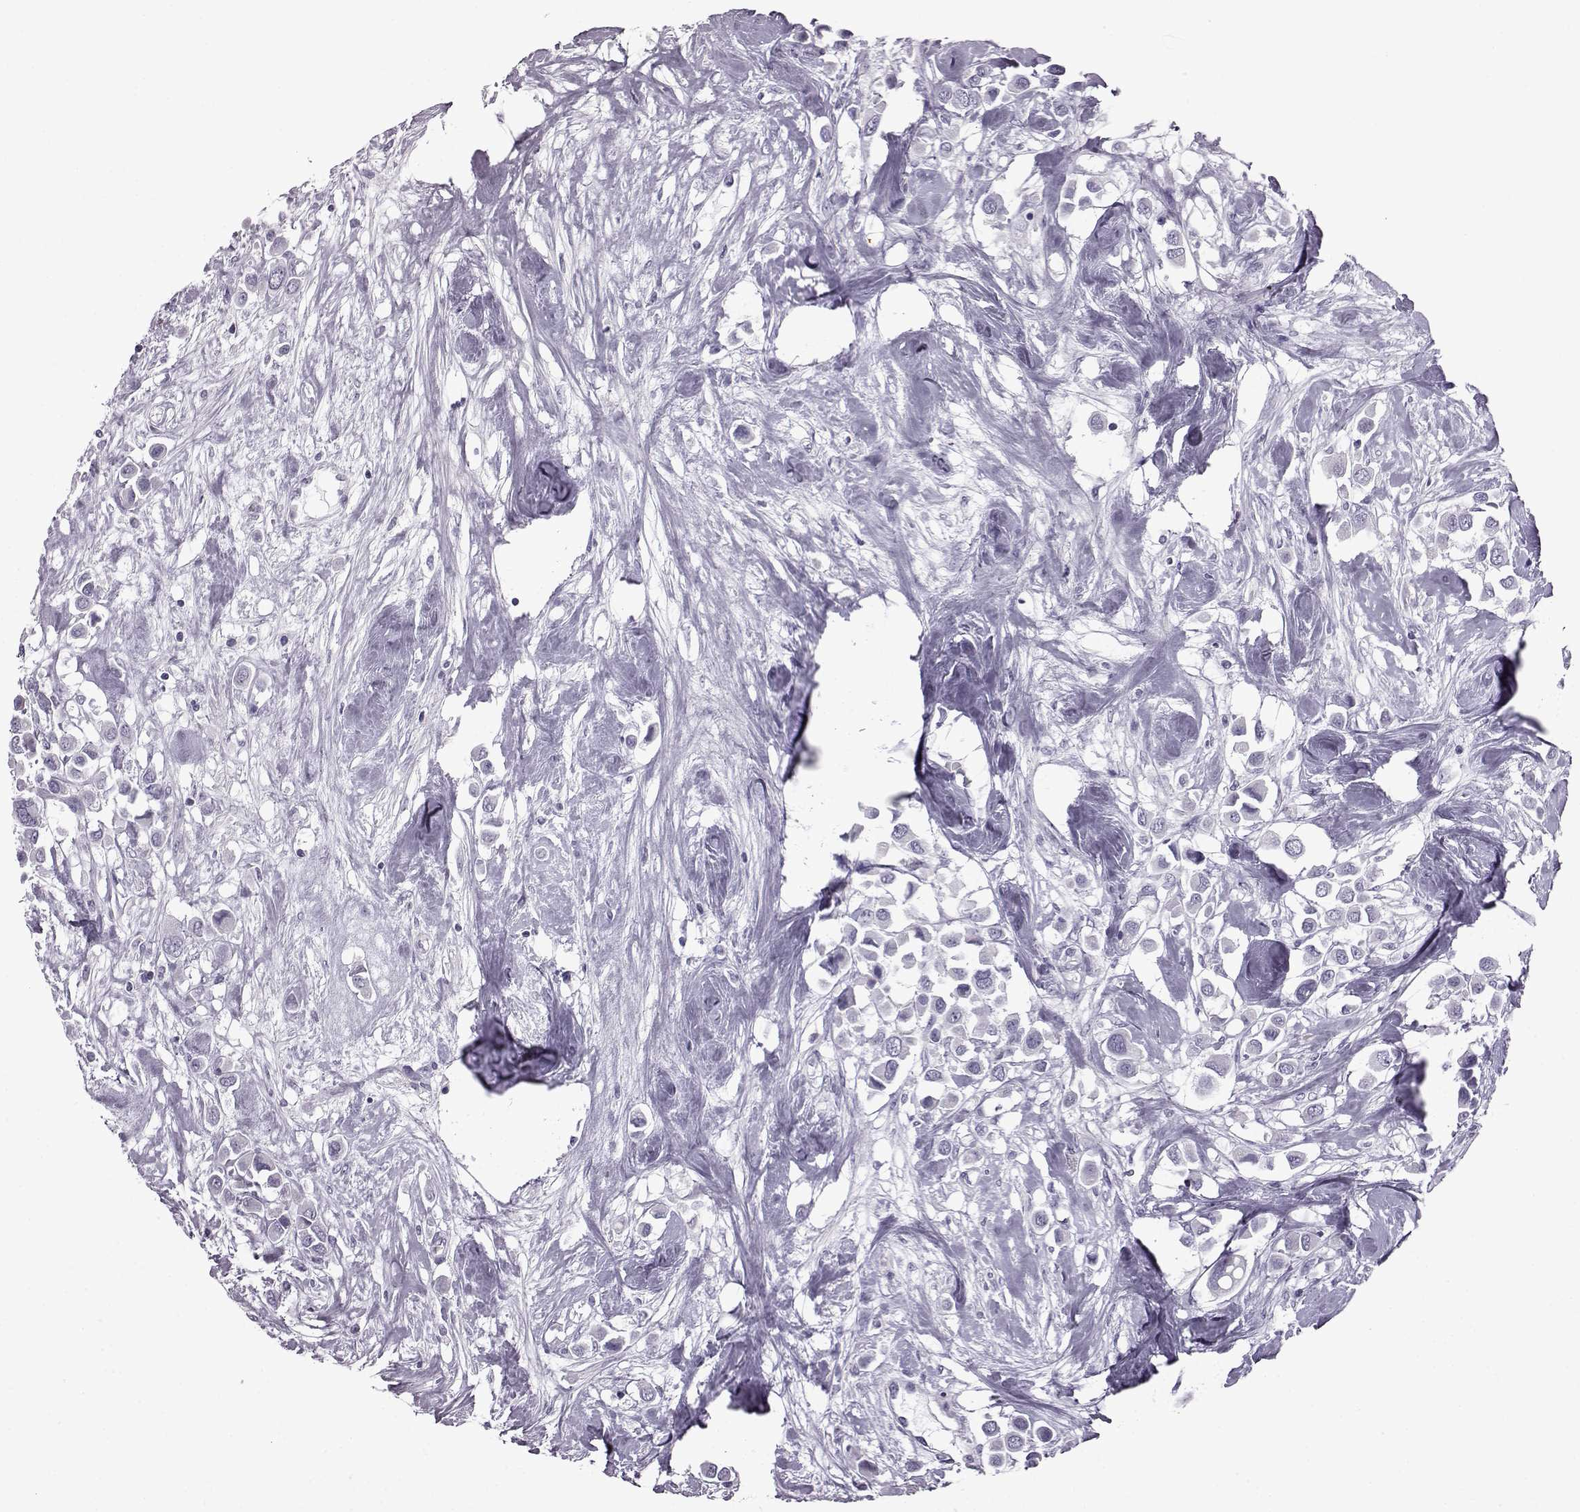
{"staining": {"intensity": "negative", "quantity": "none", "location": "none"}, "tissue": "breast cancer", "cell_type": "Tumor cells", "image_type": "cancer", "snomed": [{"axis": "morphology", "description": "Duct carcinoma"}, {"axis": "topography", "description": "Breast"}], "caption": "An image of breast cancer stained for a protein displays no brown staining in tumor cells.", "gene": "SLC28A2", "patient": {"sex": "female", "age": 61}}